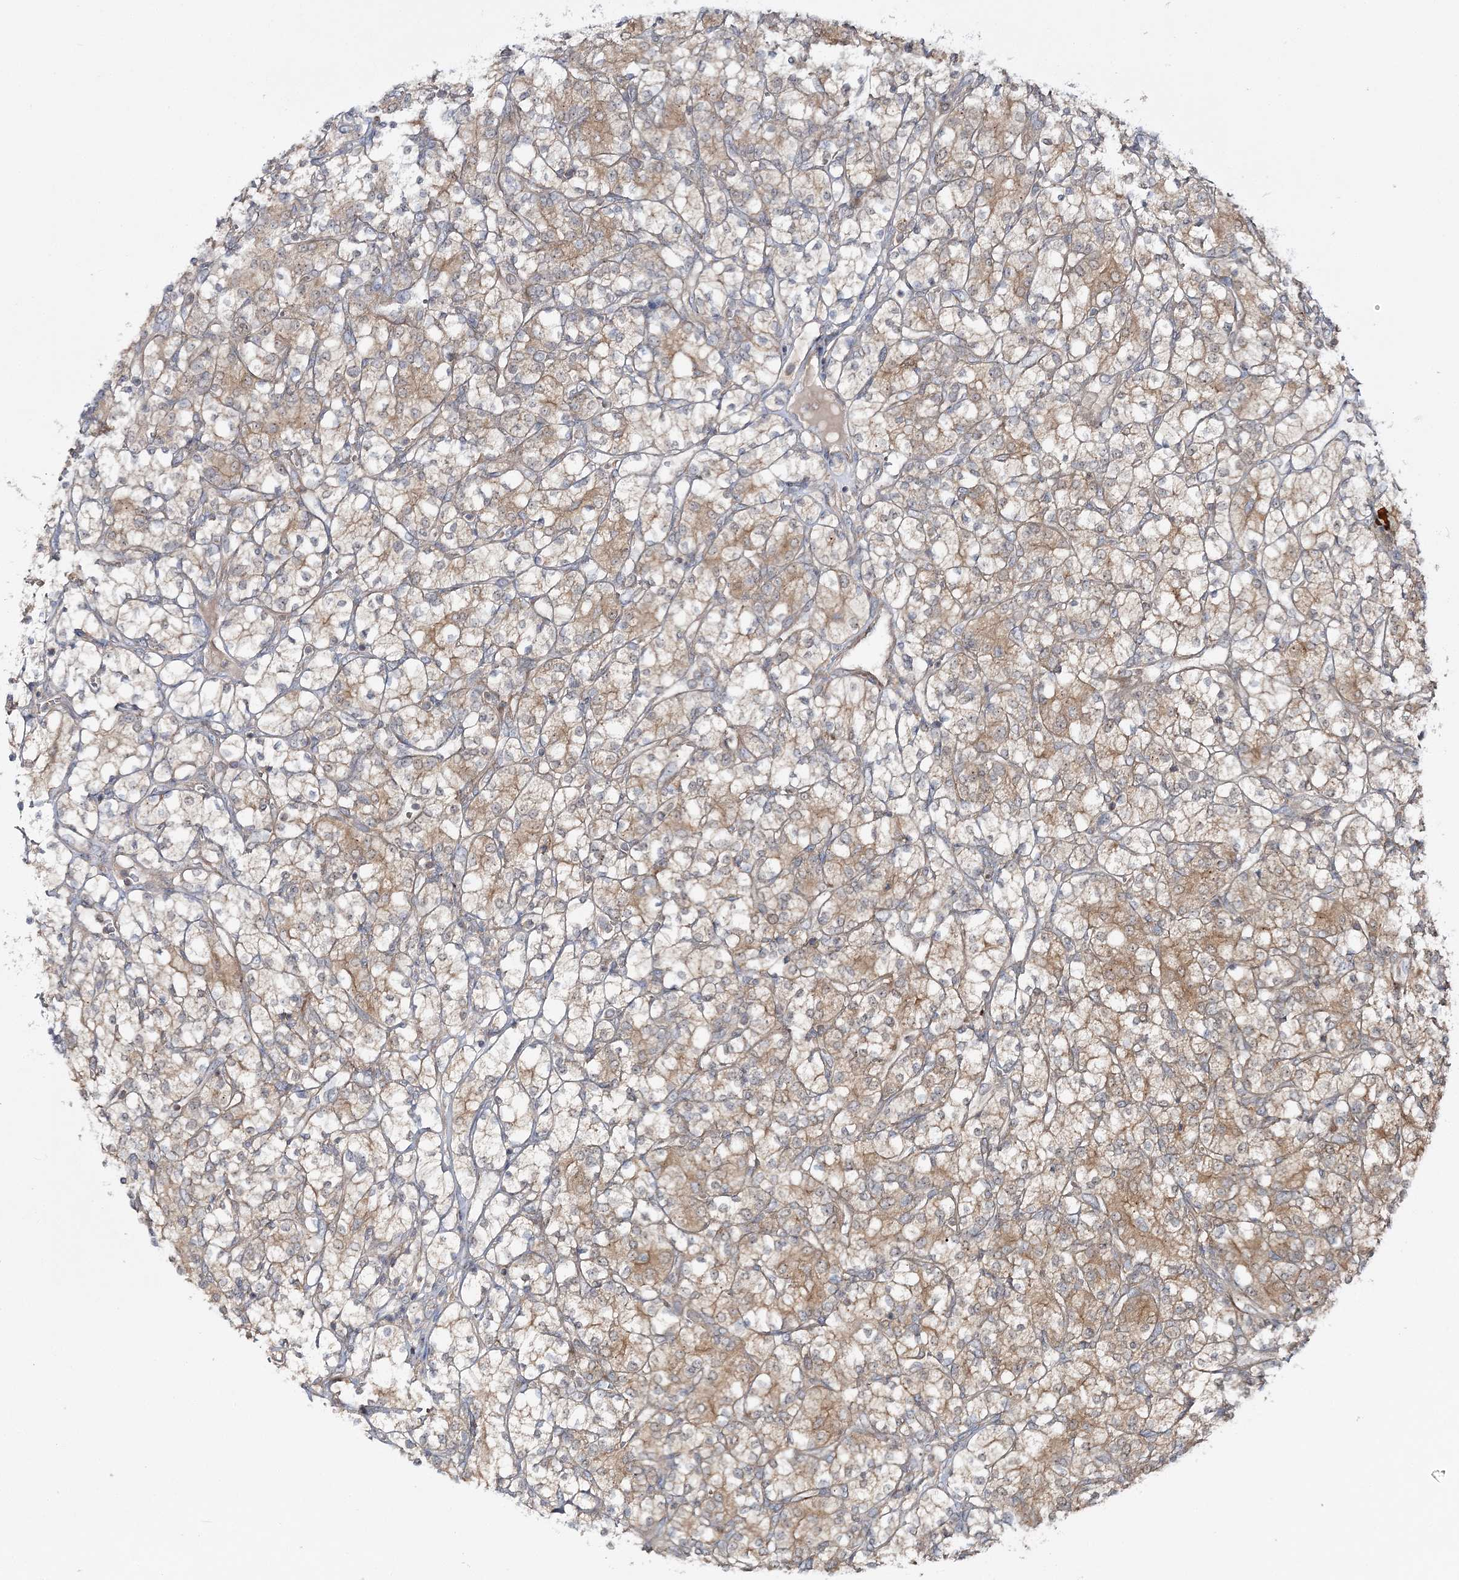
{"staining": {"intensity": "moderate", "quantity": "25%-75%", "location": "cytoplasmic/membranous"}, "tissue": "renal cancer", "cell_type": "Tumor cells", "image_type": "cancer", "snomed": [{"axis": "morphology", "description": "Adenocarcinoma, NOS"}, {"axis": "topography", "description": "Kidney"}], "caption": "Approximately 25%-75% of tumor cells in renal cancer demonstrate moderate cytoplasmic/membranous protein expression as visualized by brown immunohistochemical staining.", "gene": "MOCS2", "patient": {"sex": "male", "age": 77}}